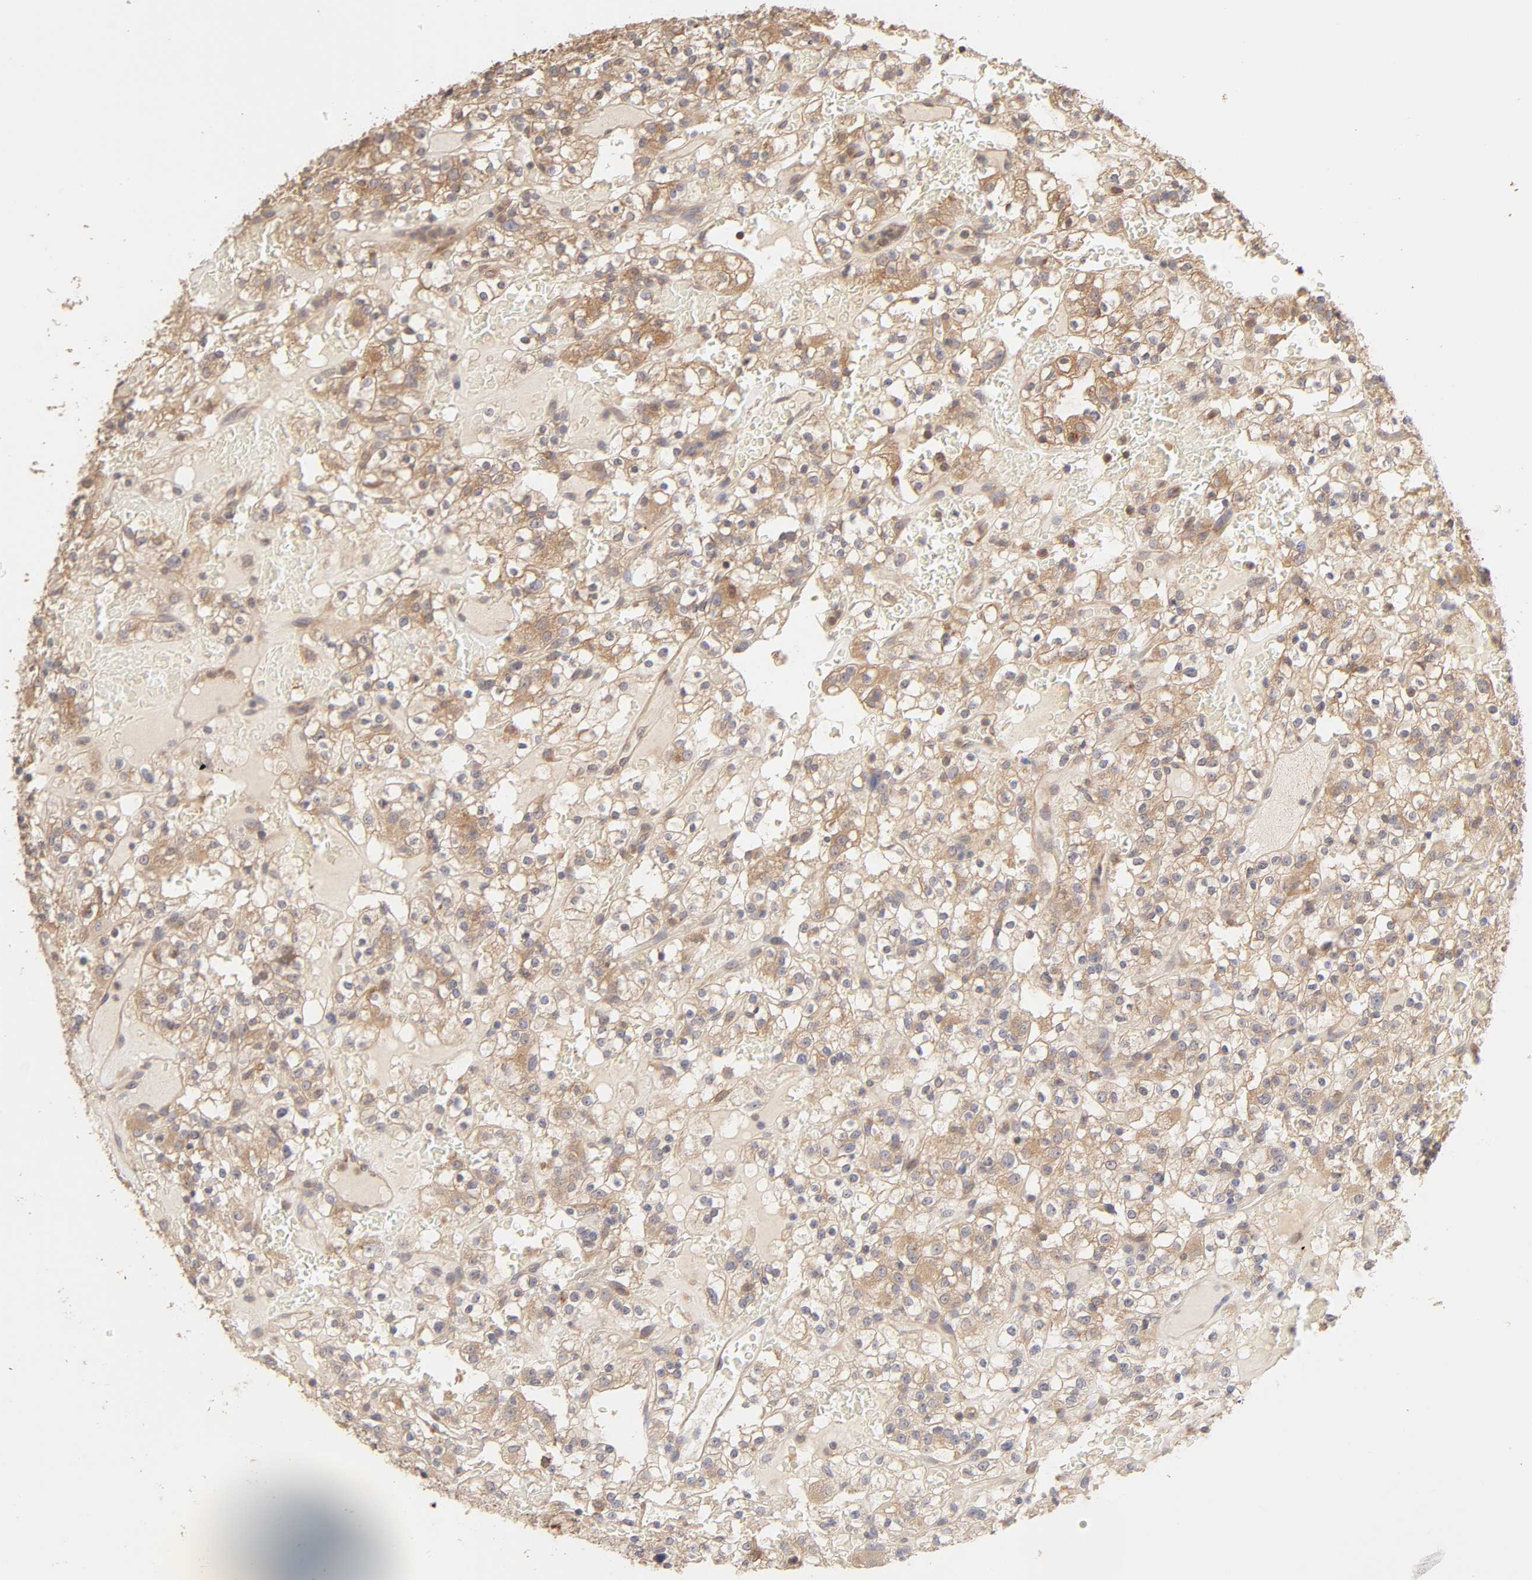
{"staining": {"intensity": "moderate", "quantity": "25%-75%", "location": "cytoplasmic/membranous"}, "tissue": "renal cancer", "cell_type": "Tumor cells", "image_type": "cancer", "snomed": [{"axis": "morphology", "description": "Normal tissue, NOS"}, {"axis": "morphology", "description": "Adenocarcinoma, NOS"}, {"axis": "topography", "description": "Kidney"}], "caption": "Protein staining of renal cancer (adenocarcinoma) tissue demonstrates moderate cytoplasmic/membranous expression in approximately 25%-75% of tumor cells.", "gene": "AP1G2", "patient": {"sex": "female", "age": 72}}